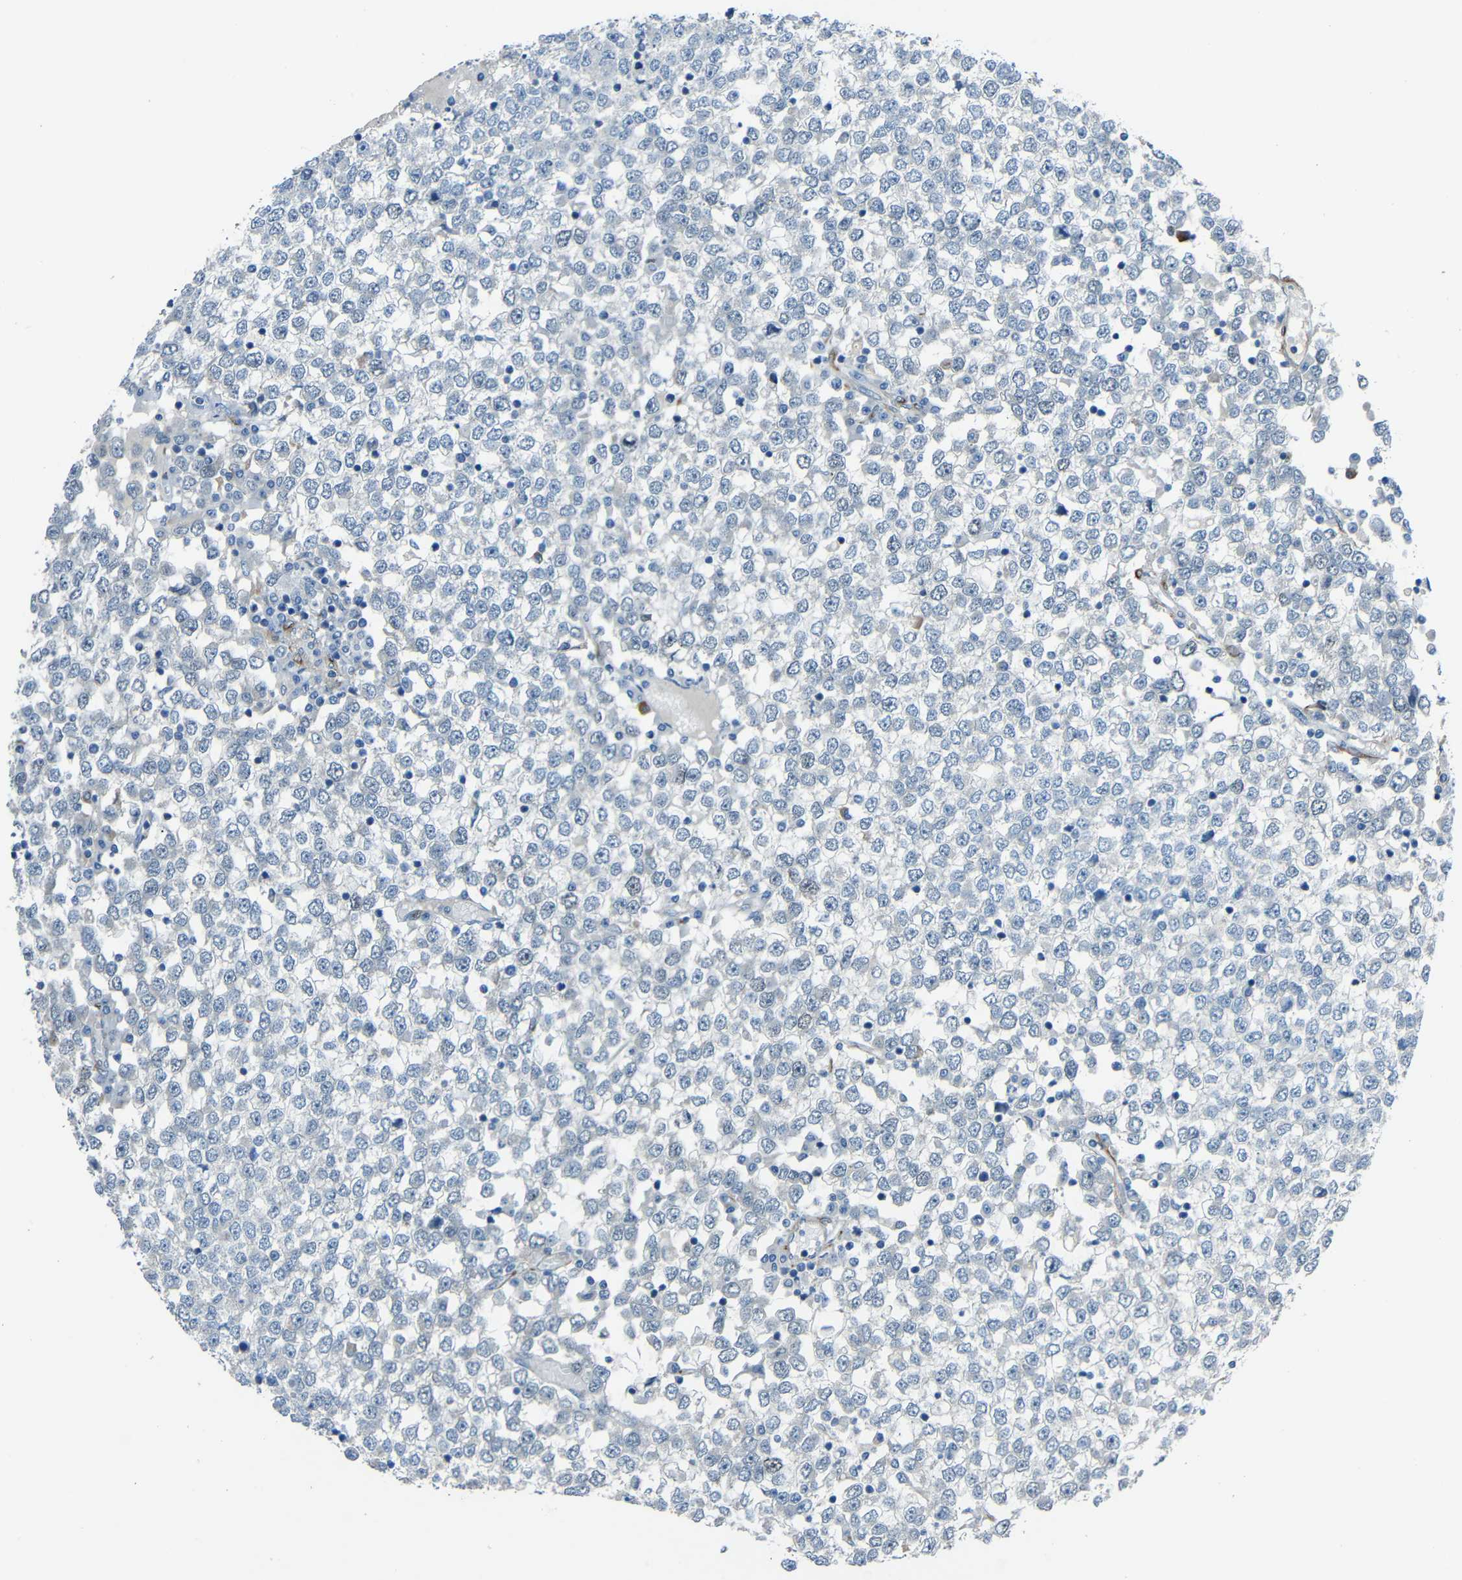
{"staining": {"intensity": "negative", "quantity": "none", "location": "none"}, "tissue": "testis cancer", "cell_type": "Tumor cells", "image_type": "cancer", "snomed": [{"axis": "morphology", "description": "Seminoma, NOS"}, {"axis": "topography", "description": "Testis"}], "caption": "This is an immunohistochemistry image of human testis seminoma. There is no positivity in tumor cells.", "gene": "DCLK1", "patient": {"sex": "male", "age": 65}}